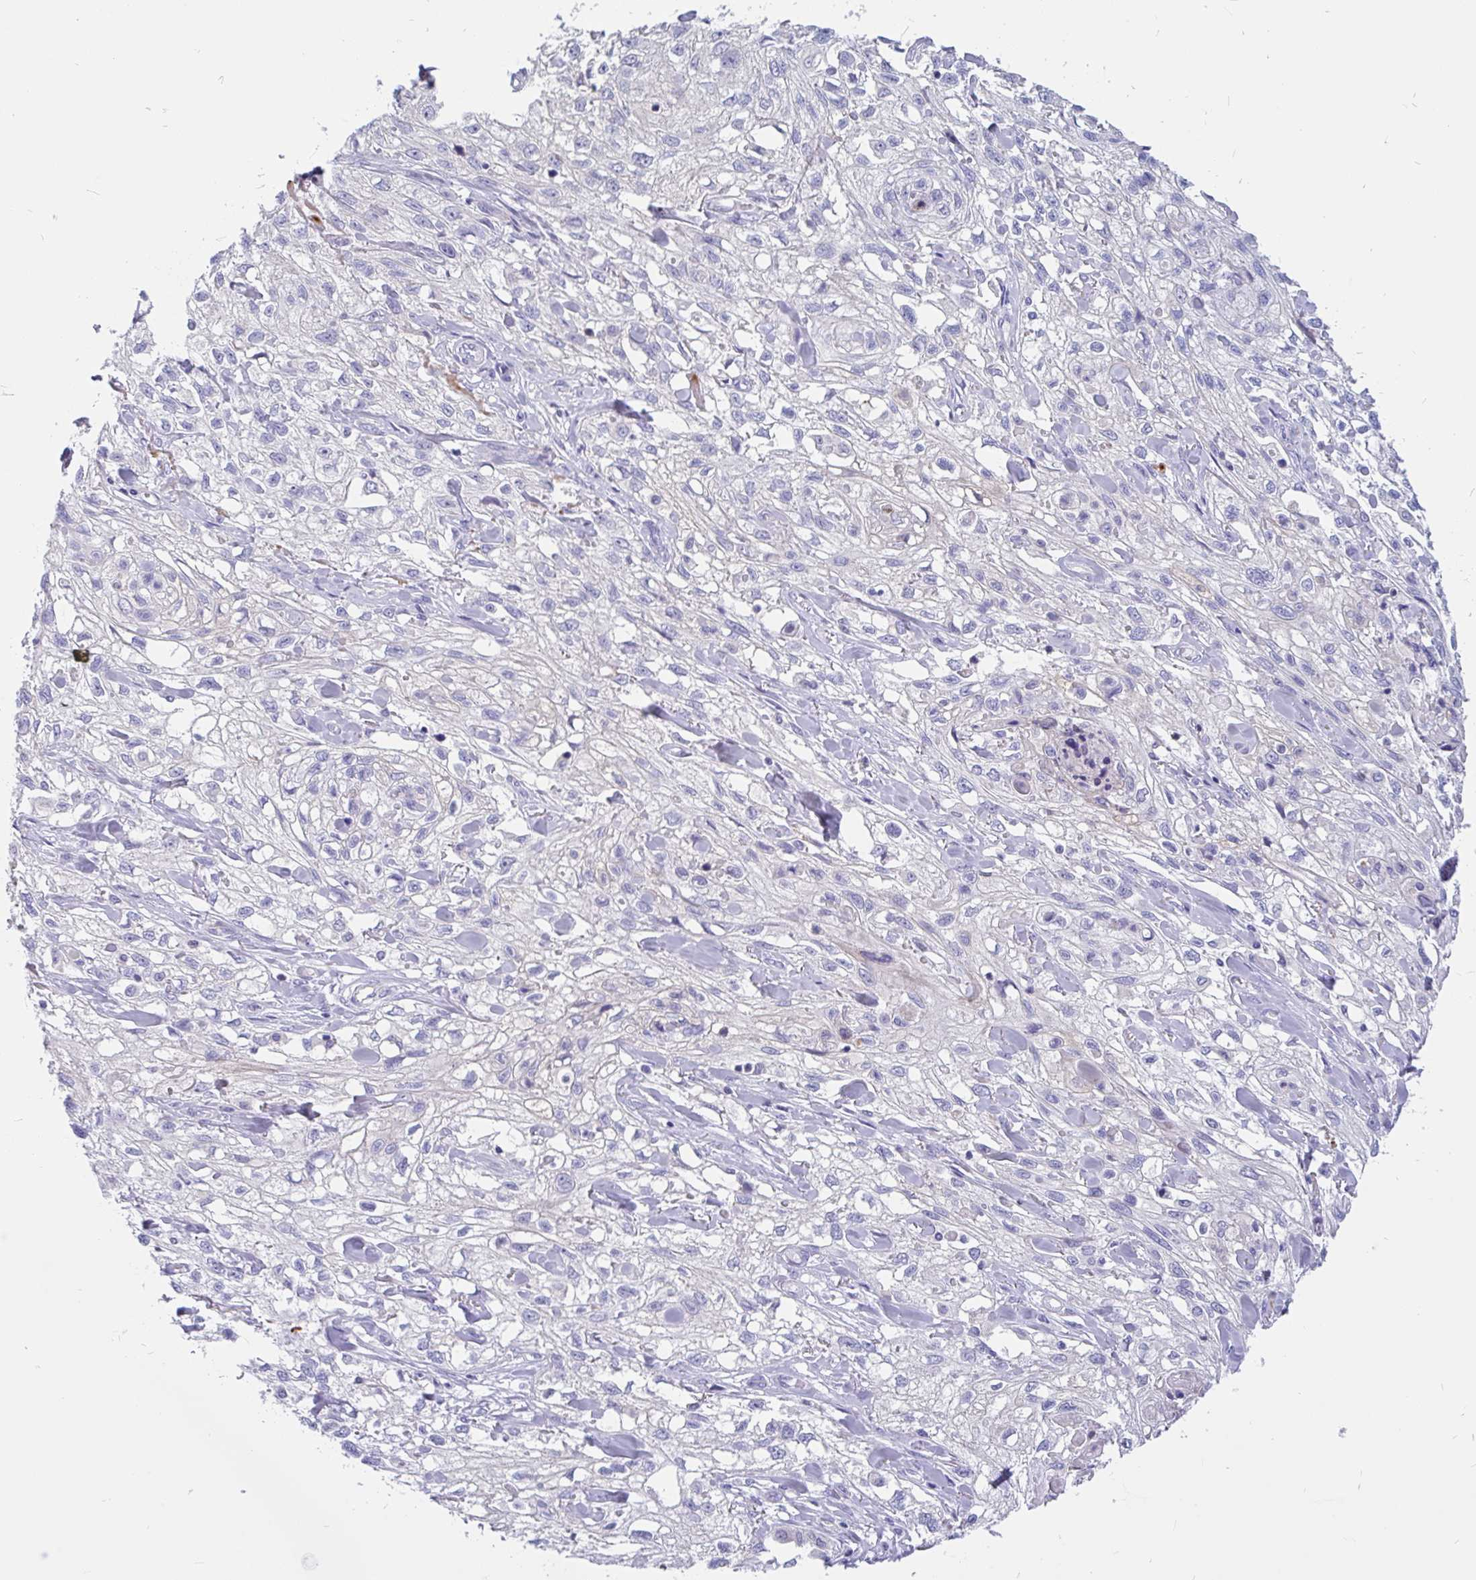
{"staining": {"intensity": "negative", "quantity": "none", "location": "none"}, "tissue": "skin cancer", "cell_type": "Tumor cells", "image_type": "cancer", "snomed": [{"axis": "morphology", "description": "Squamous cell carcinoma, NOS"}, {"axis": "topography", "description": "Skin"}, {"axis": "topography", "description": "Vulva"}], "caption": "The immunohistochemistry (IHC) histopathology image has no significant staining in tumor cells of skin cancer tissue.", "gene": "KIAA2013", "patient": {"sex": "female", "age": 86}}